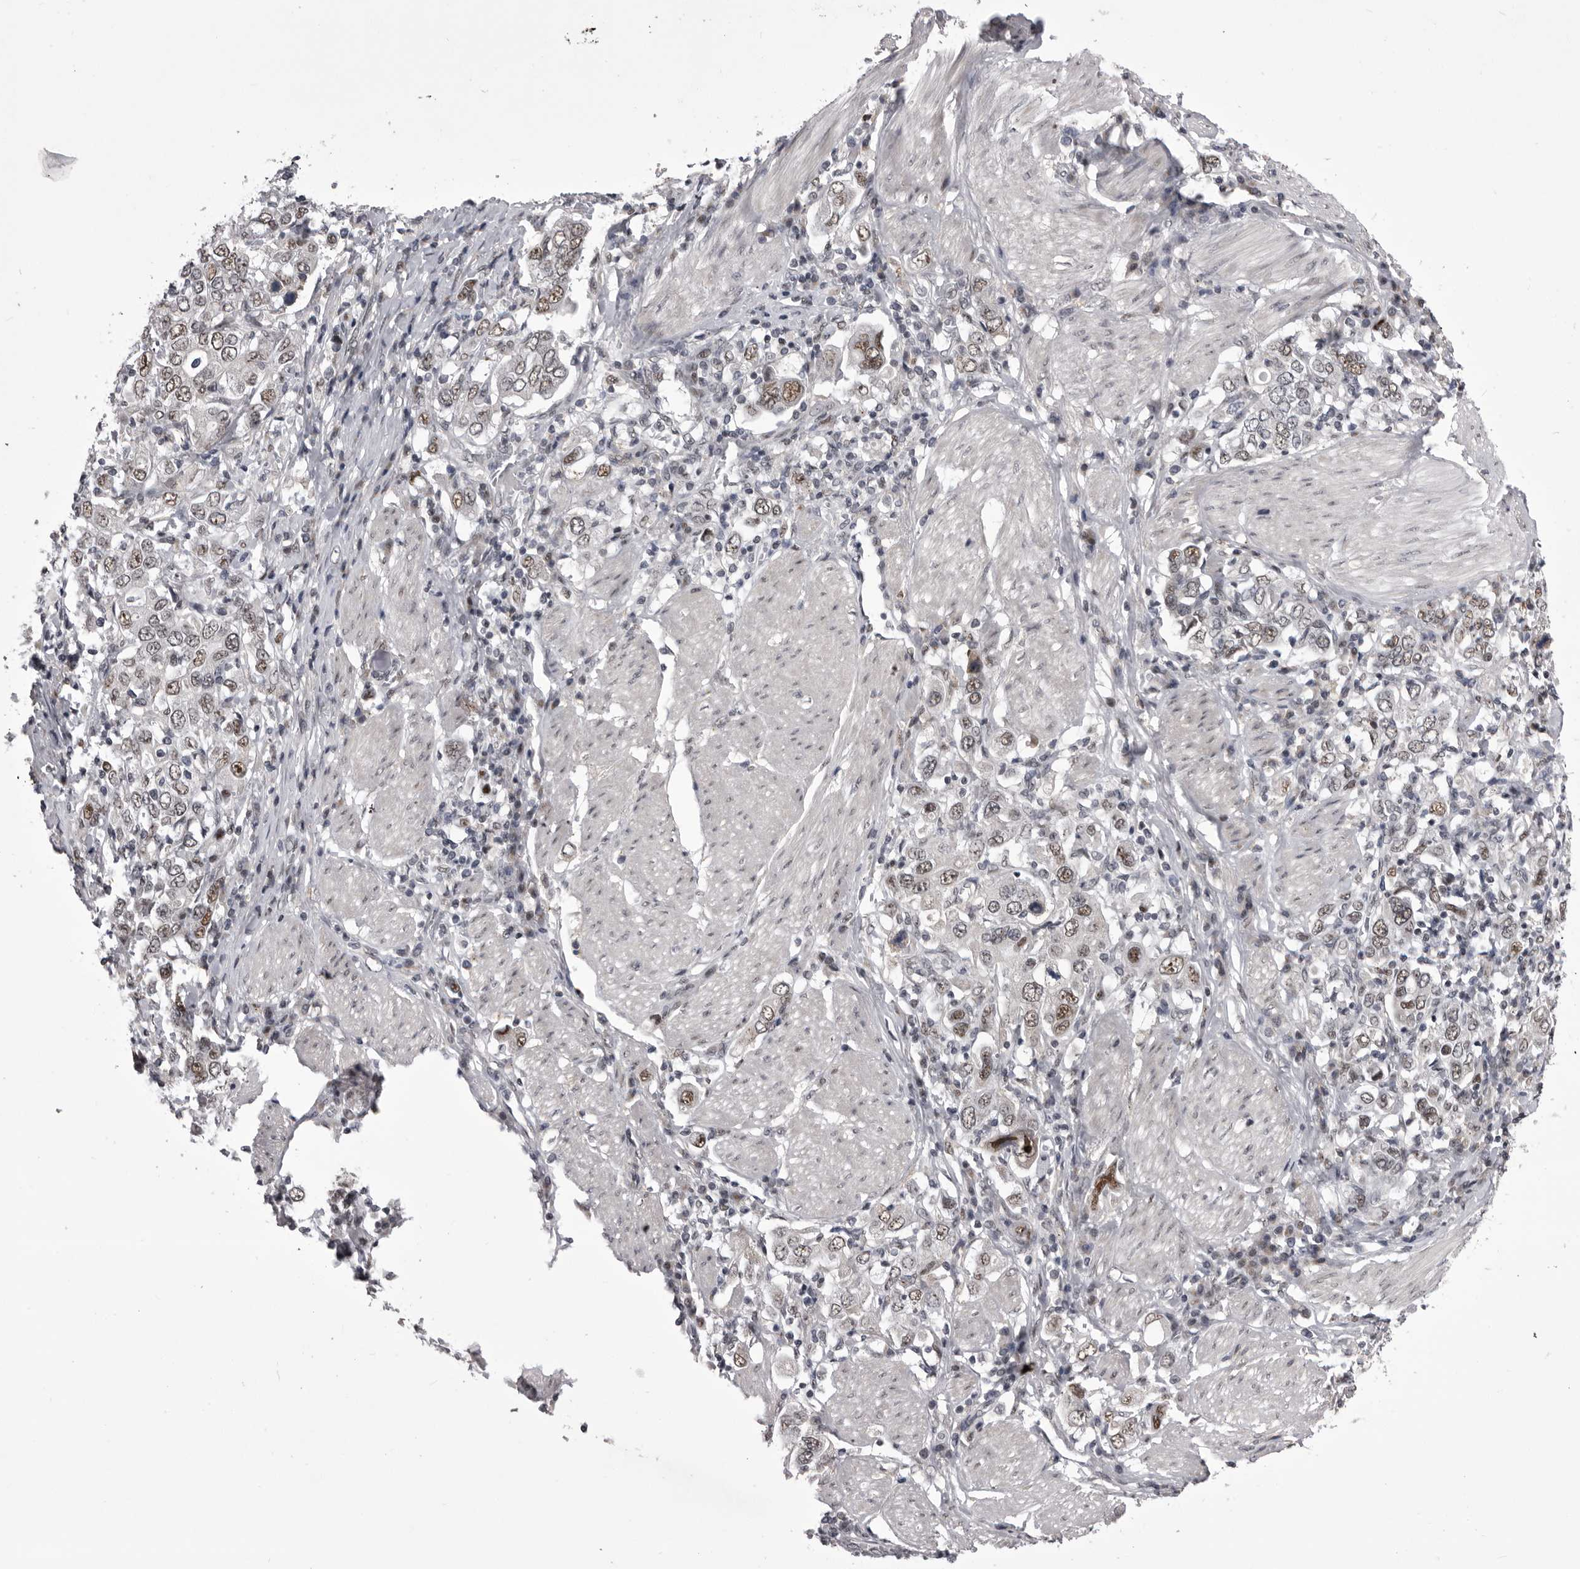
{"staining": {"intensity": "moderate", "quantity": ">75%", "location": "nuclear"}, "tissue": "stomach cancer", "cell_type": "Tumor cells", "image_type": "cancer", "snomed": [{"axis": "morphology", "description": "Adenocarcinoma, NOS"}, {"axis": "topography", "description": "Stomach, upper"}], "caption": "Immunohistochemical staining of stomach cancer exhibits medium levels of moderate nuclear protein positivity in approximately >75% of tumor cells.", "gene": "PRPF3", "patient": {"sex": "male", "age": 62}}